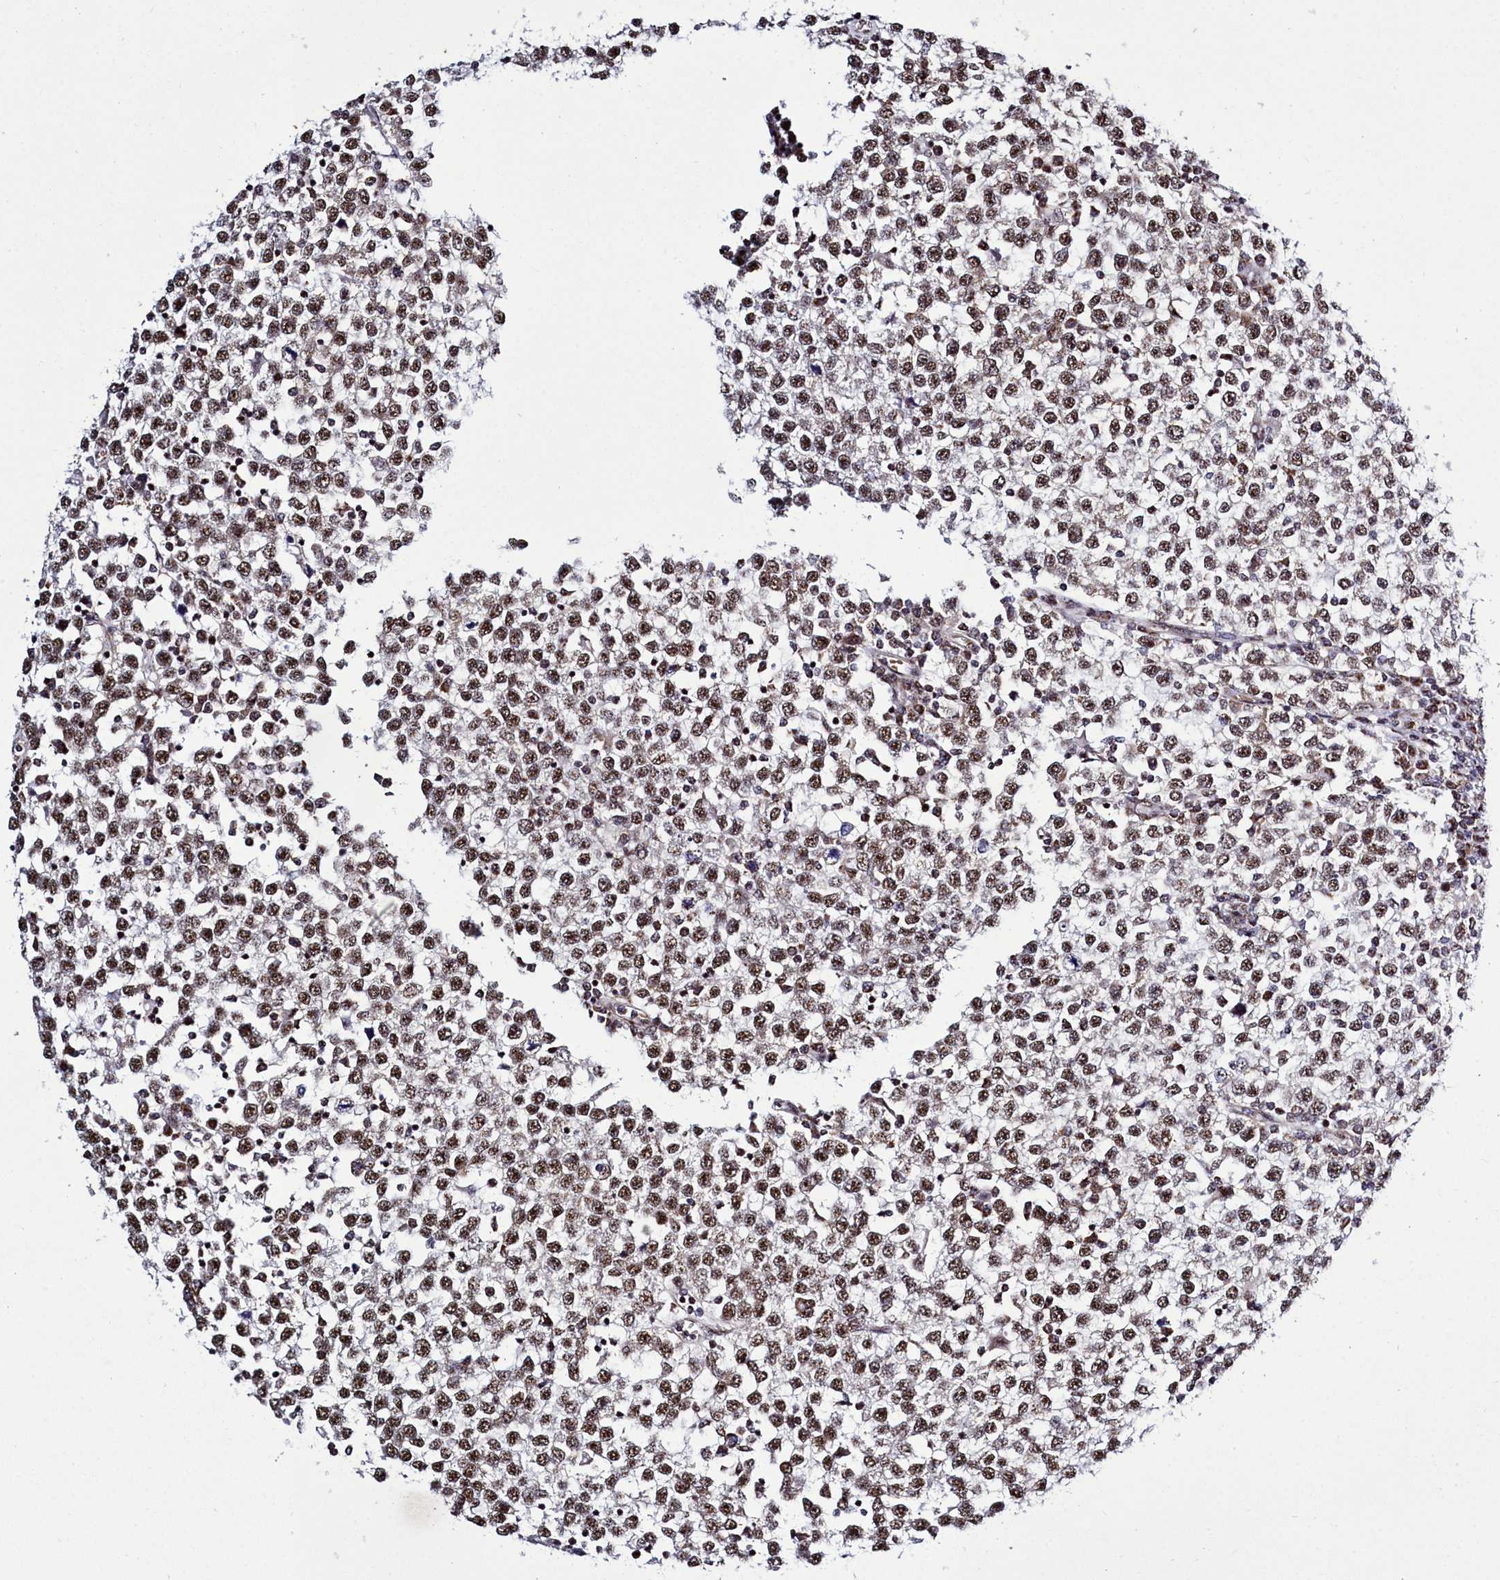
{"staining": {"intensity": "moderate", "quantity": ">75%", "location": "cytoplasmic/membranous,nuclear"}, "tissue": "testis cancer", "cell_type": "Tumor cells", "image_type": "cancer", "snomed": [{"axis": "morphology", "description": "Seminoma, NOS"}, {"axis": "topography", "description": "Testis"}], "caption": "Testis cancer (seminoma) stained with a brown dye reveals moderate cytoplasmic/membranous and nuclear positive expression in approximately >75% of tumor cells.", "gene": "POM121L2", "patient": {"sex": "male", "age": 65}}